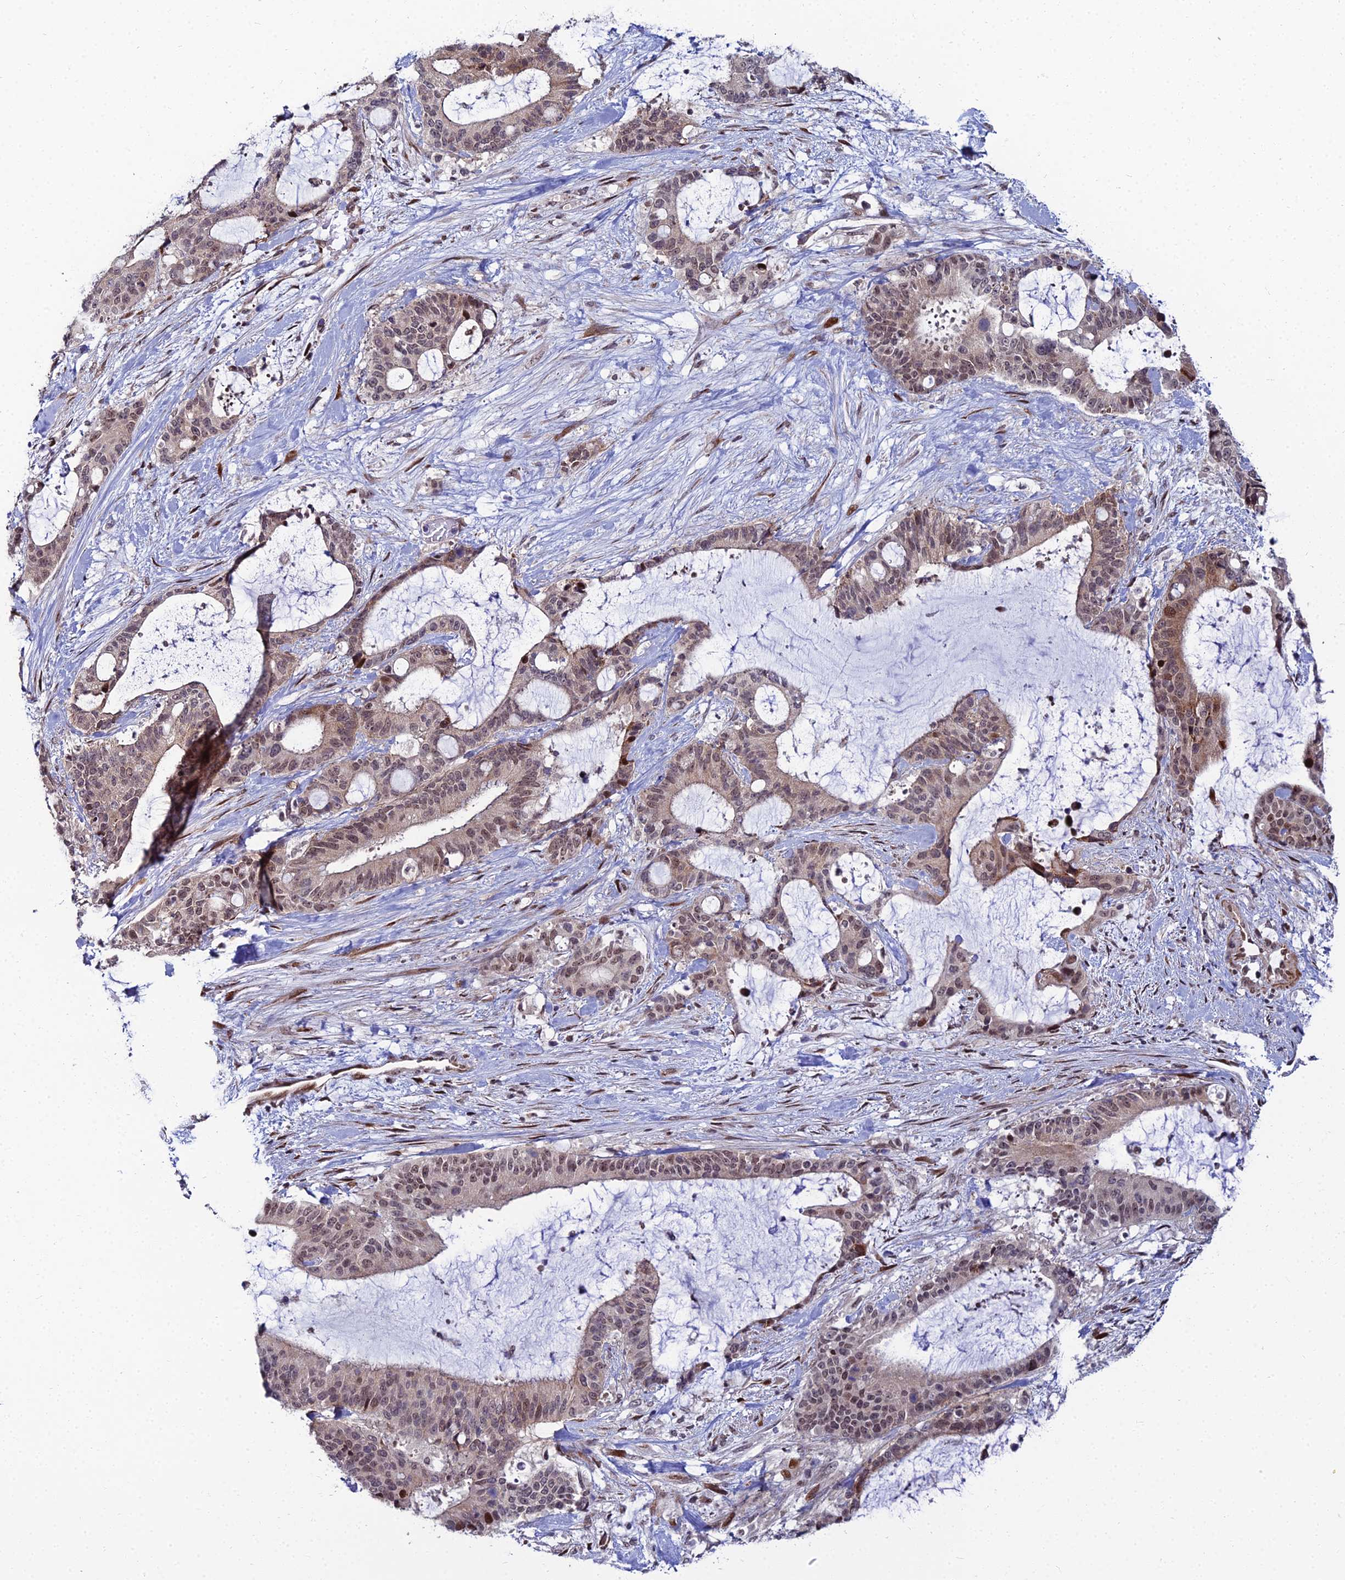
{"staining": {"intensity": "moderate", "quantity": "25%-75%", "location": "cytoplasmic/membranous,nuclear"}, "tissue": "liver cancer", "cell_type": "Tumor cells", "image_type": "cancer", "snomed": [{"axis": "morphology", "description": "Normal tissue, NOS"}, {"axis": "morphology", "description": "Cholangiocarcinoma"}, {"axis": "topography", "description": "Liver"}, {"axis": "topography", "description": "Peripheral nerve tissue"}], "caption": "A micrograph showing moderate cytoplasmic/membranous and nuclear staining in approximately 25%-75% of tumor cells in cholangiocarcinoma (liver), as visualized by brown immunohistochemical staining.", "gene": "ZNF668", "patient": {"sex": "female", "age": 73}}